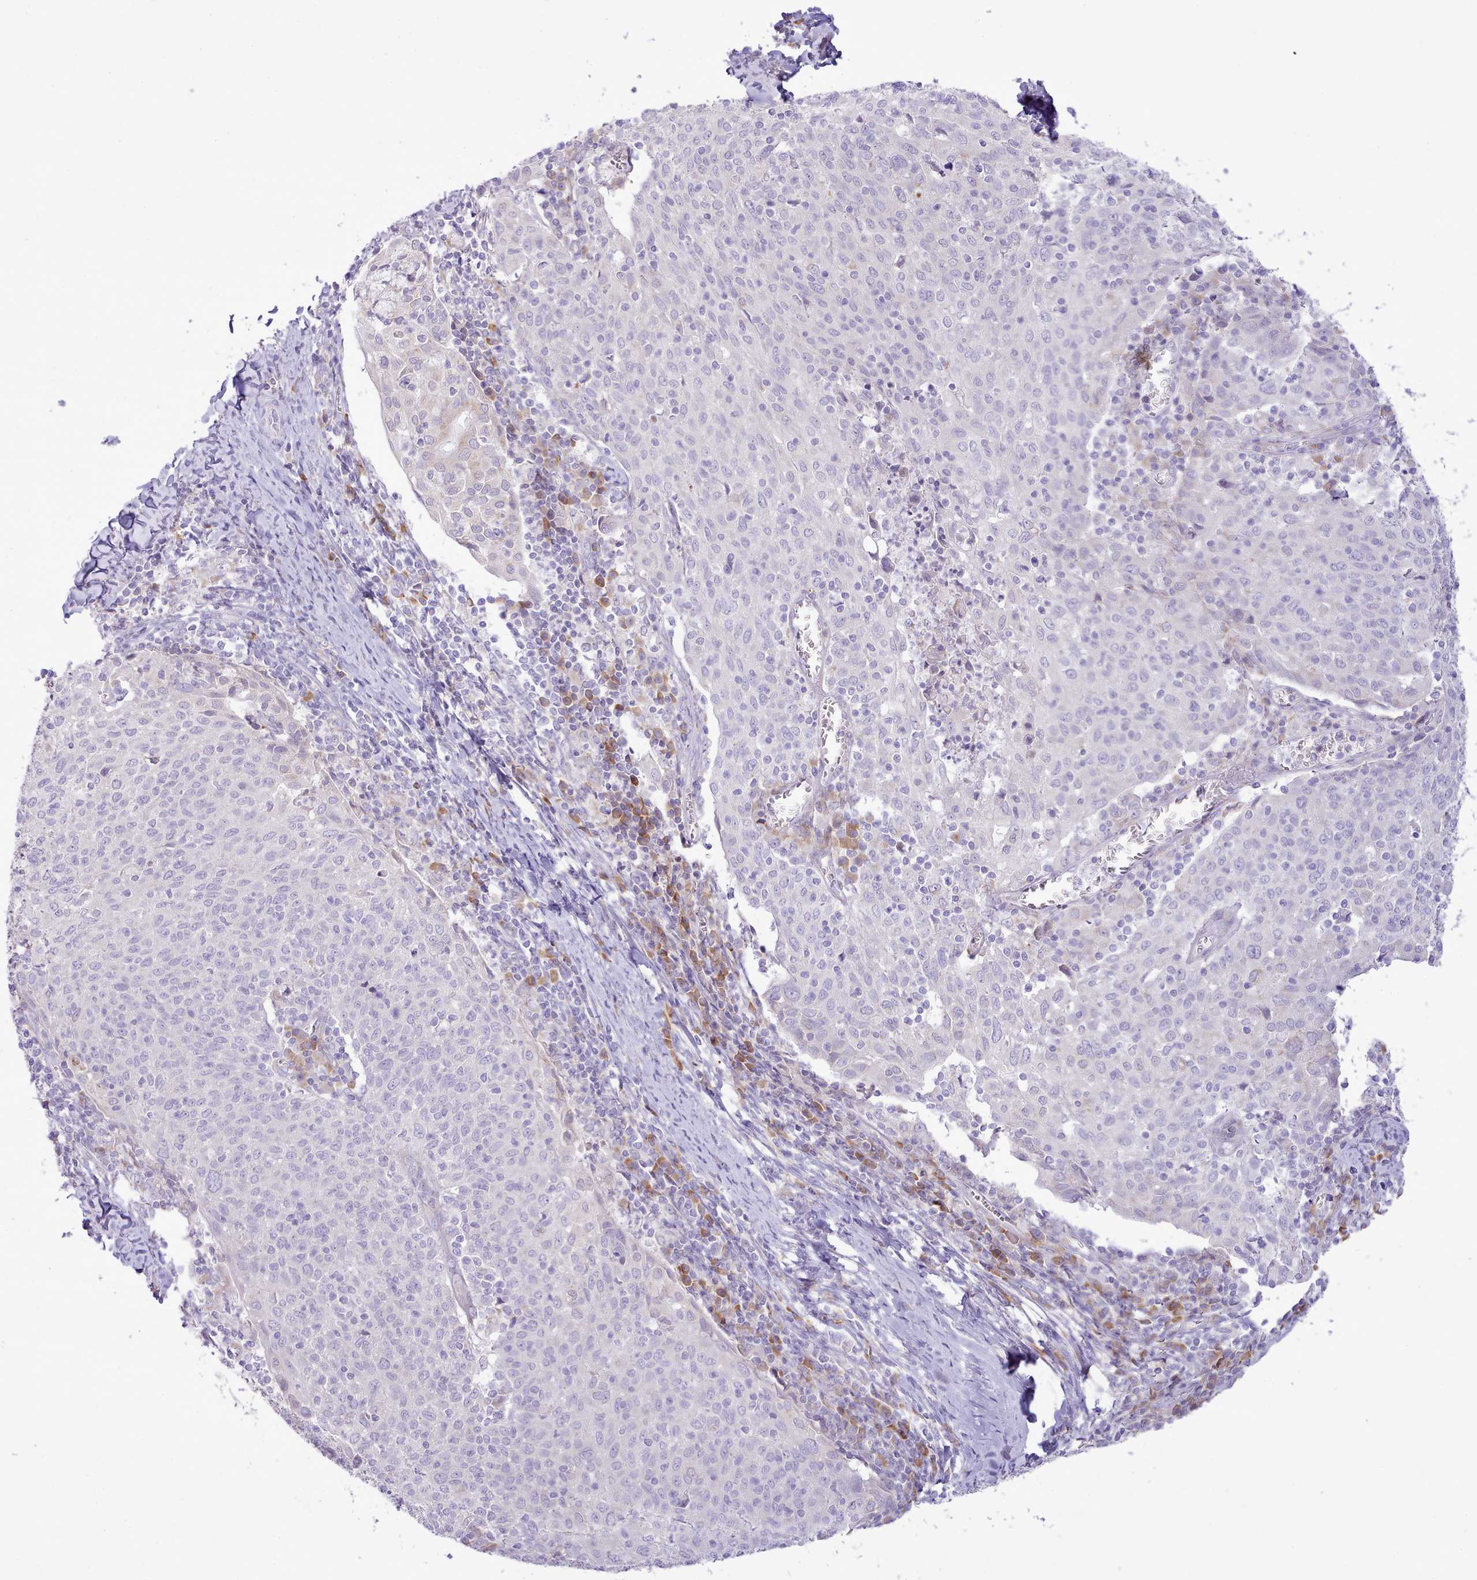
{"staining": {"intensity": "negative", "quantity": "none", "location": "none"}, "tissue": "cervical cancer", "cell_type": "Tumor cells", "image_type": "cancer", "snomed": [{"axis": "morphology", "description": "Squamous cell carcinoma, NOS"}, {"axis": "topography", "description": "Cervix"}], "caption": "An image of cervical squamous cell carcinoma stained for a protein displays no brown staining in tumor cells.", "gene": "CCL1", "patient": {"sex": "female", "age": 52}}